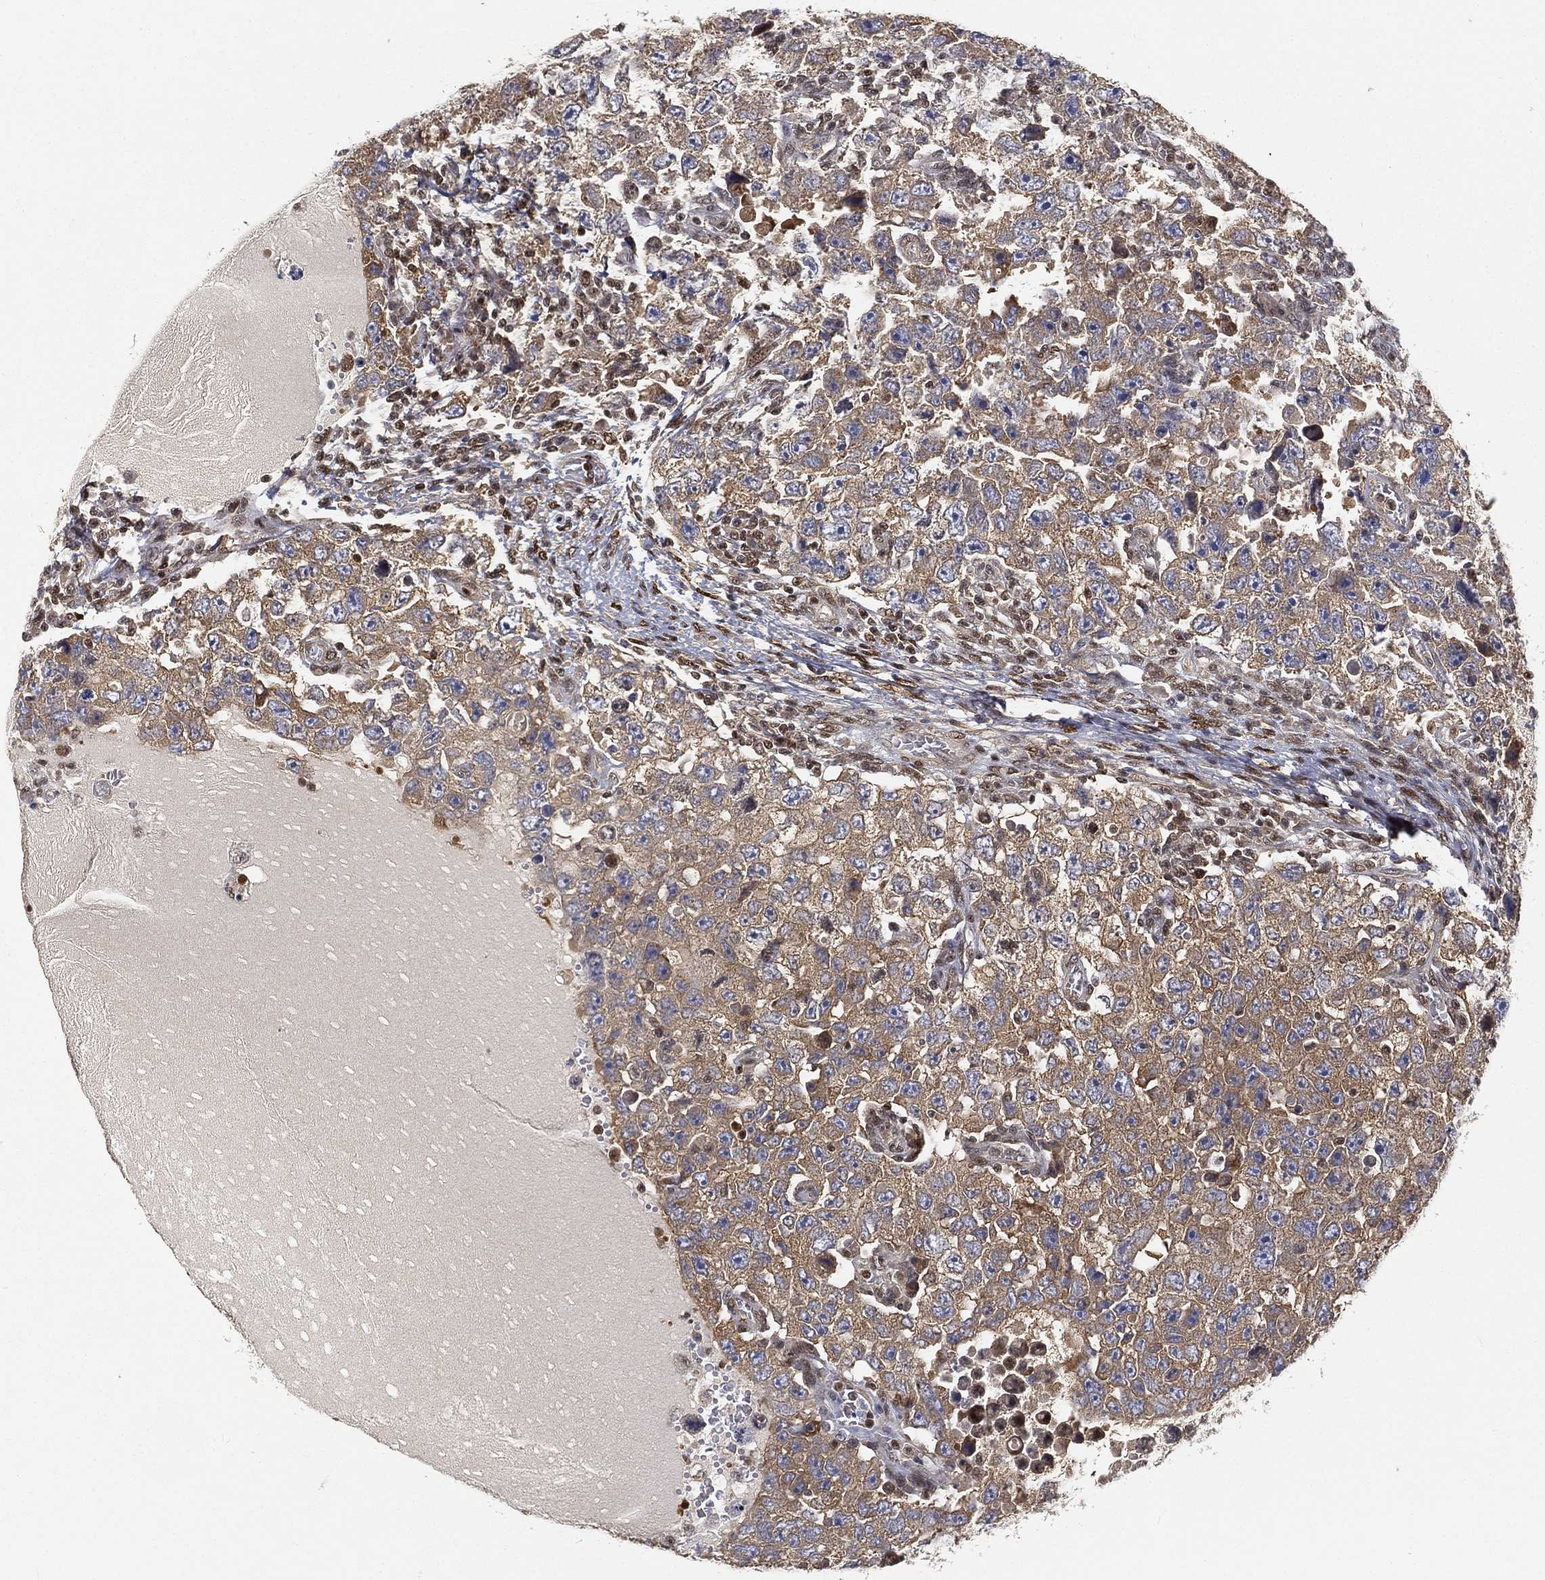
{"staining": {"intensity": "weak", "quantity": "25%-75%", "location": "cytoplasmic/membranous"}, "tissue": "testis cancer", "cell_type": "Tumor cells", "image_type": "cancer", "snomed": [{"axis": "morphology", "description": "Carcinoma, Embryonal, NOS"}, {"axis": "topography", "description": "Testis"}], "caption": "A histopathology image showing weak cytoplasmic/membranous staining in approximately 25%-75% of tumor cells in testis cancer (embryonal carcinoma), as visualized by brown immunohistochemical staining.", "gene": "CRTC3", "patient": {"sex": "male", "age": 26}}